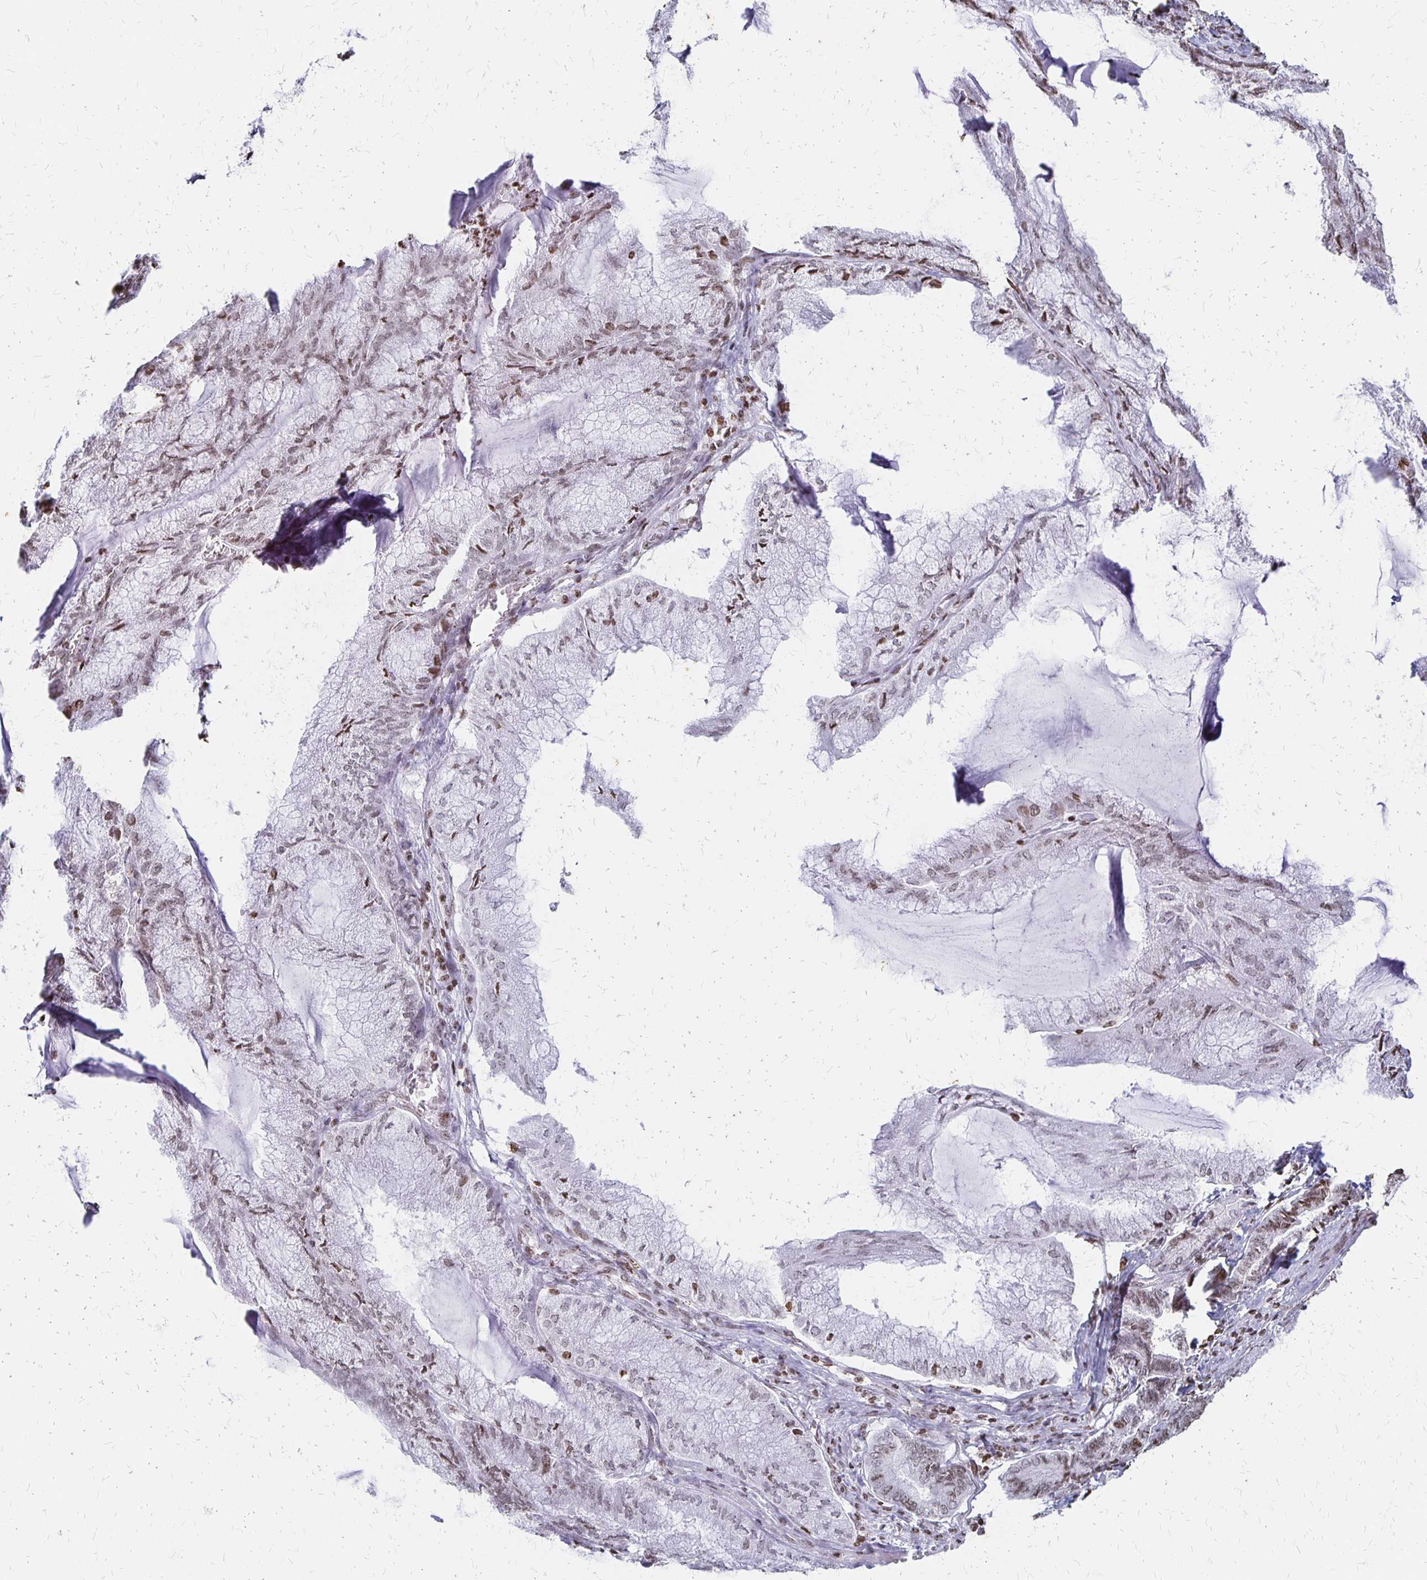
{"staining": {"intensity": "weak", "quantity": "25%-75%", "location": "nuclear"}, "tissue": "endometrial cancer", "cell_type": "Tumor cells", "image_type": "cancer", "snomed": [{"axis": "morphology", "description": "Carcinoma, NOS"}, {"axis": "topography", "description": "Endometrium"}], "caption": "The micrograph demonstrates immunohistochemical staining of endometrial carcinoma. There is weak nuclear positivity is seen in approximately 25%-75% of tumor cells. (DAB = brown stain, brightfield microscopy at high magnification).", "gene": "ZNF280C", "patient": {"sex": "female", "age": 62}}